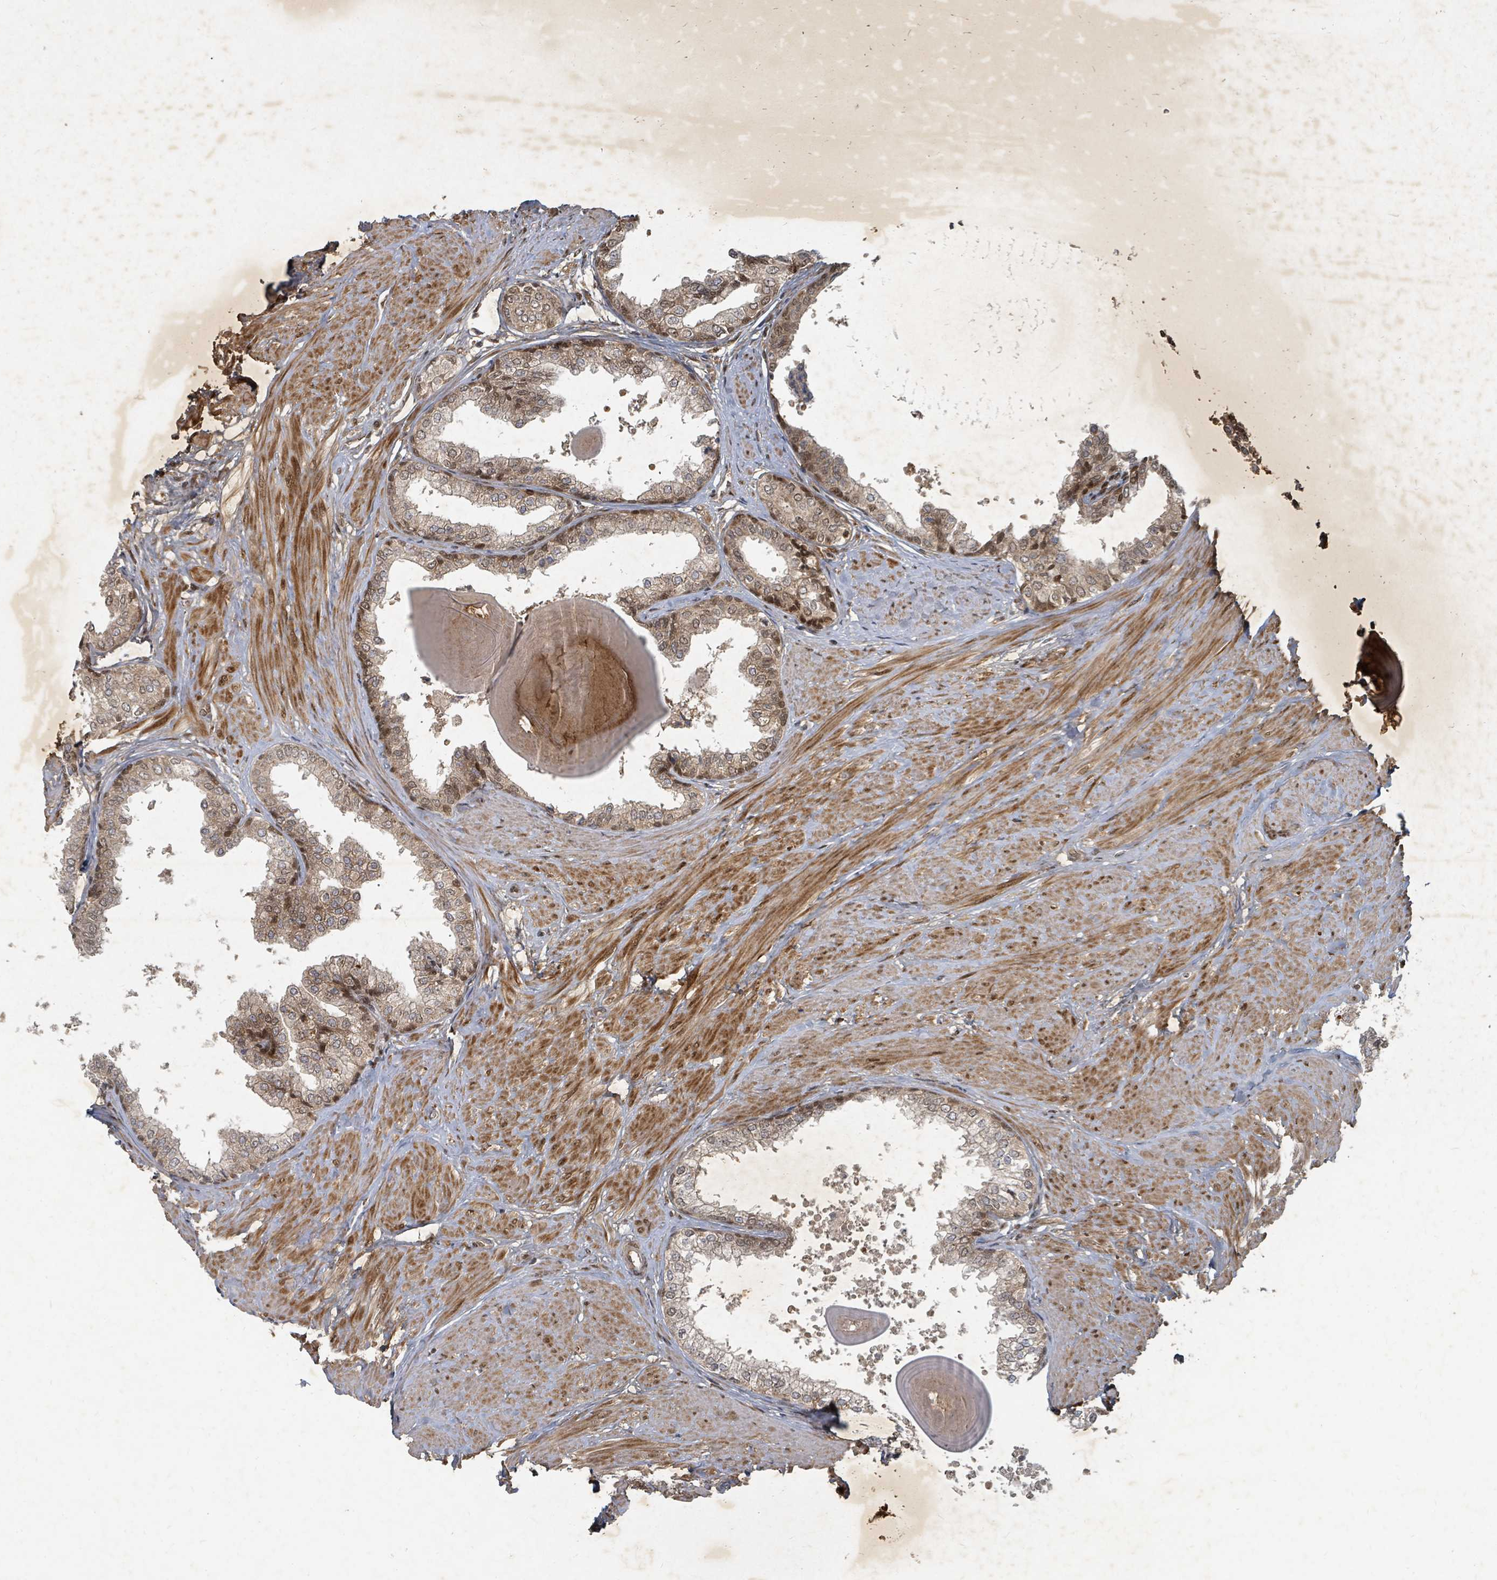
{"staining": {"intensity": "moderate", "quantity": "25%-75%", "location": "cytoplasmic/membranous,nuclear"}, "tissue": "prostate", "cell_type": "Glandular cells", "image_type": "normal", "snomed": [{"axis": "morphology", "description": "Normal tissue, NOS"}, {"axis": "topography", "description": "Prostate"}], "caption": "Immunohistochemistry (IHC) of normal prostate reveals medium levels of moderate cytoplasmic/membranous,nuclear expression in approximately 25%-75% of glandular cells. (DAB (3,3'-diaminobenzidine) IHC with brightfield microscopy, high magnification).", "gene": "KDM4E", "patient": {"sex": "male", "age": 48}}